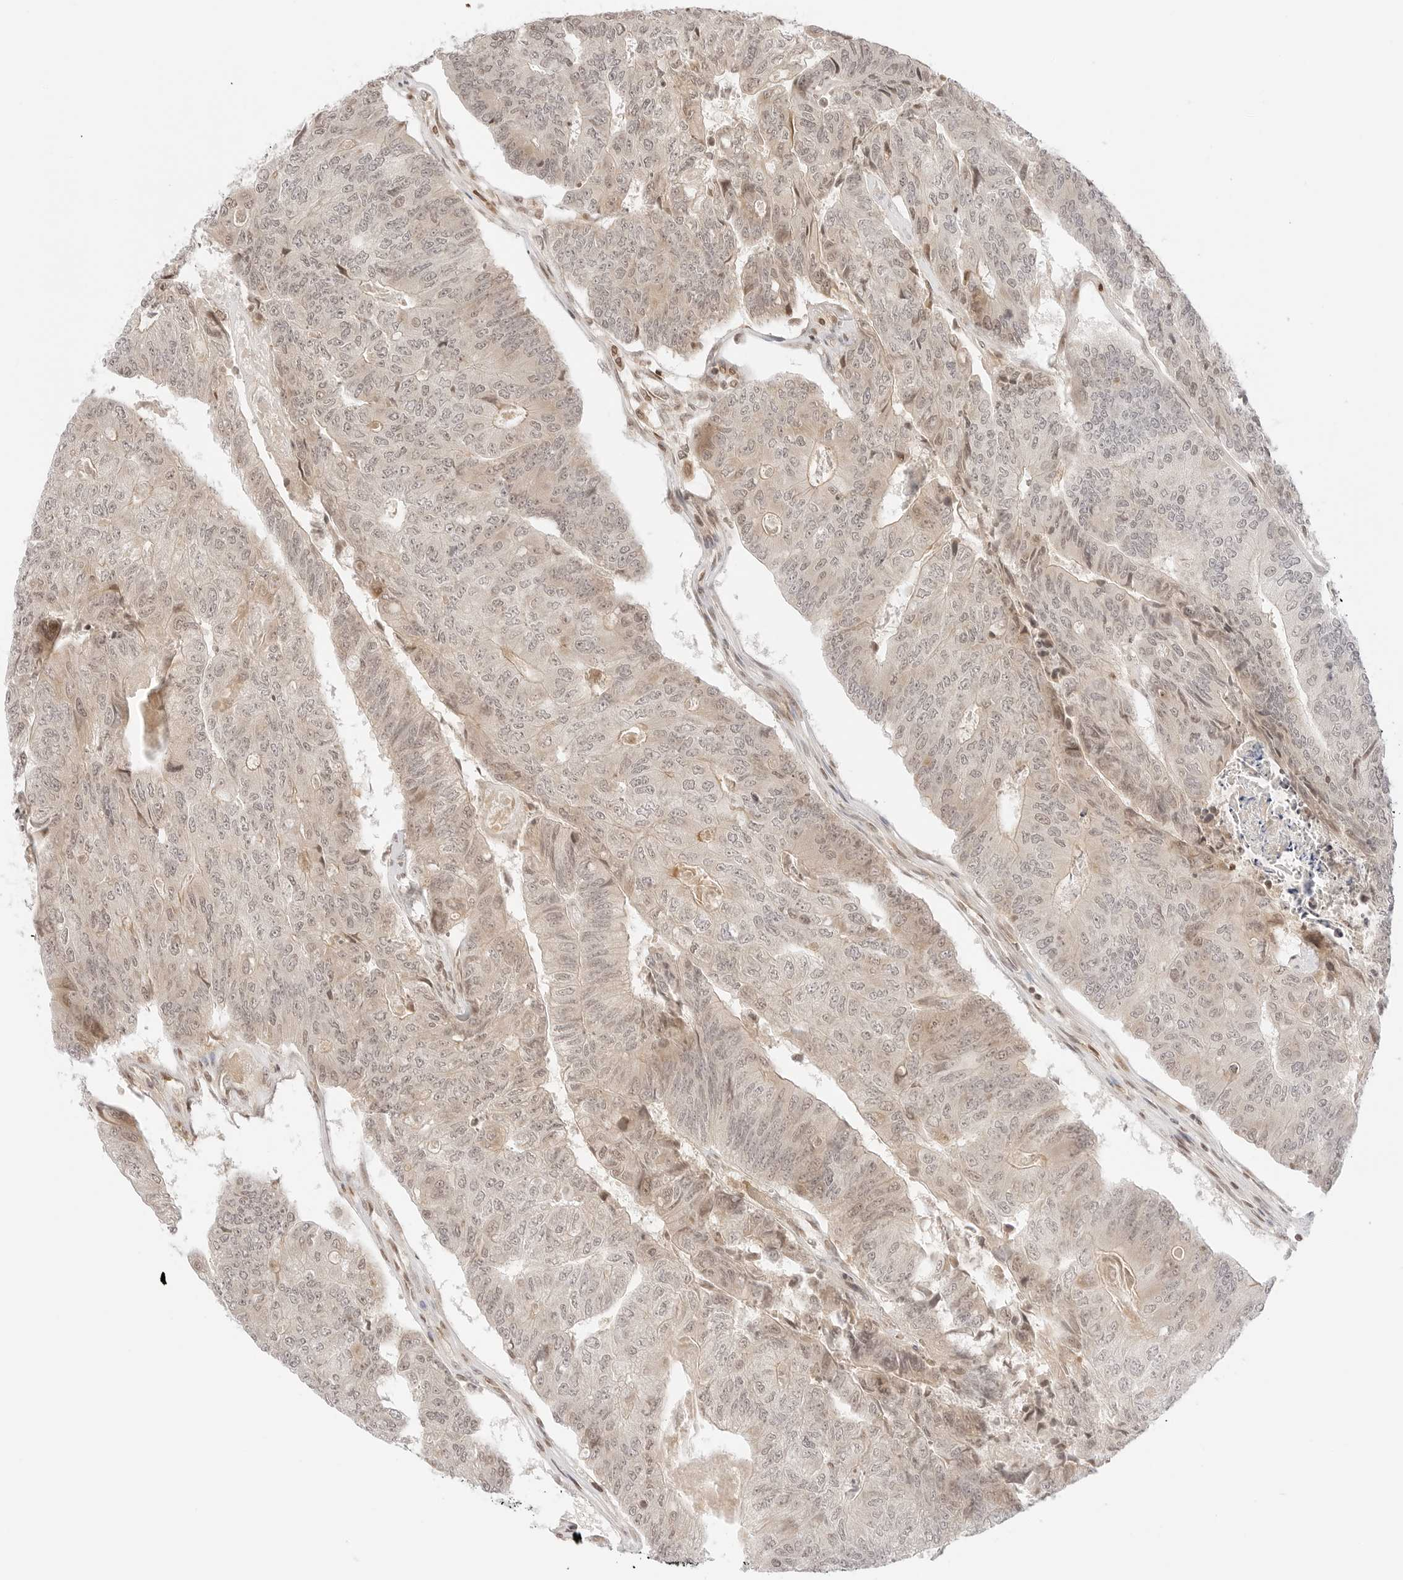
{"staining": {"intensity": "weak", "quantity": "25%-75%", "location": "nuclear"}, "tissue": "colorectal cancer", "cell_type": "Tumor cells", "image_type": "cancer", "snomed": [{"axis": "morphology", "description": "Adenocarcinoma, NOS"}, {"axis": "topography", "description": "Colon"}], "caption": "Colorectal adenocarcinoma stained with a protein marker reveals weak staining in tumor cells.", "gene": "RPS6KL1", "patient": {"sex": "female", "age": 67}}